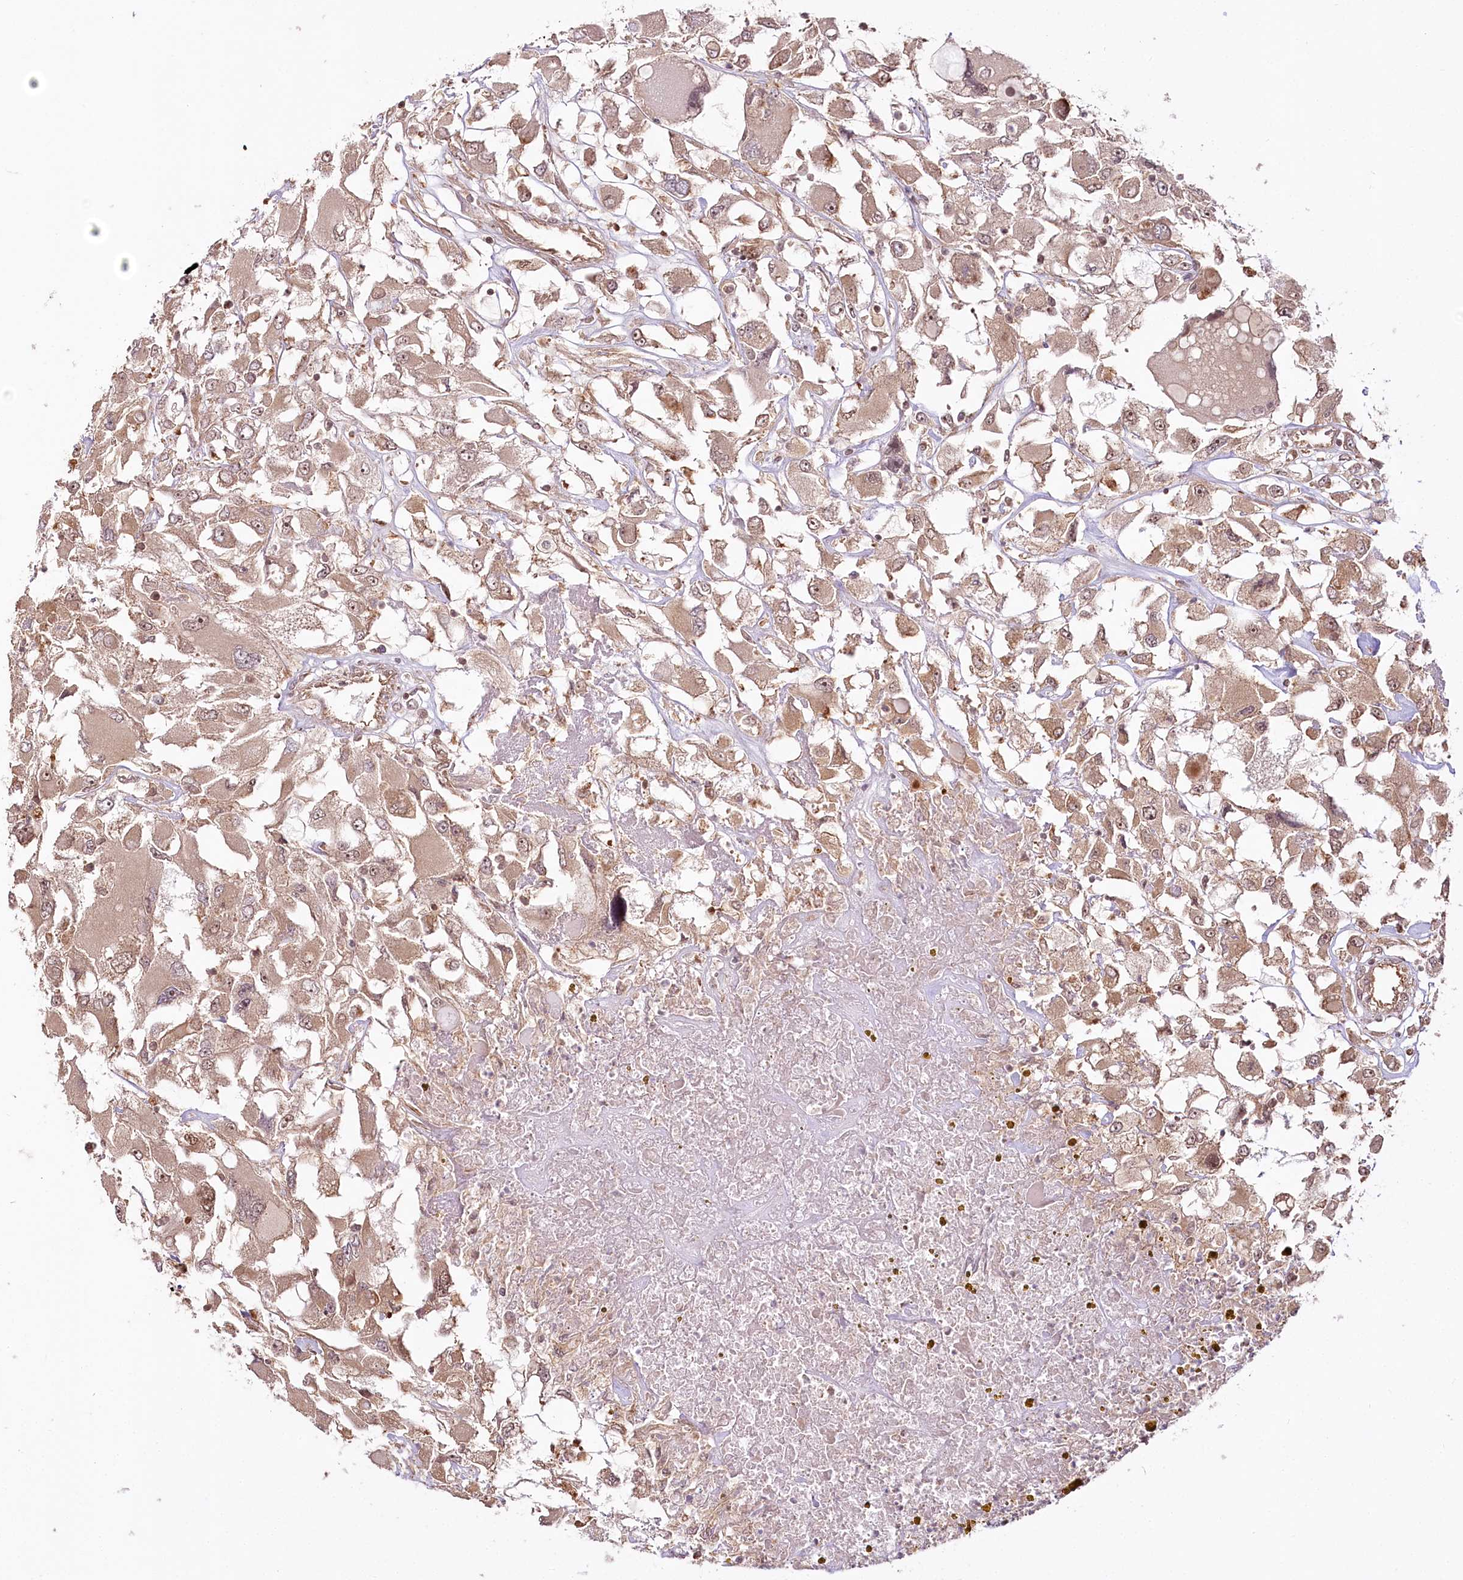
{"staining": {"intensity": "moderate", "quantity": ">75%", "location": "cytoplasmic/membranous,nuclear"}, "tissue": "renal cancer", "cell_type": "Tumor cells", "image_type": "cancer", "snomed": [{"axis": "morphology", "description": "Adenocarcinoma, NOS"}, {"axis": "topography", "description": "Kidney"}], "caption": "Moderate cytoplasmic/membranous and nuclear protein staining is appreciated in about >75% of tumor cells in renal cancer (adenocarcinoma).", "gene": "R3HDM2", "patient": {"sex": "female", "age": 52}}